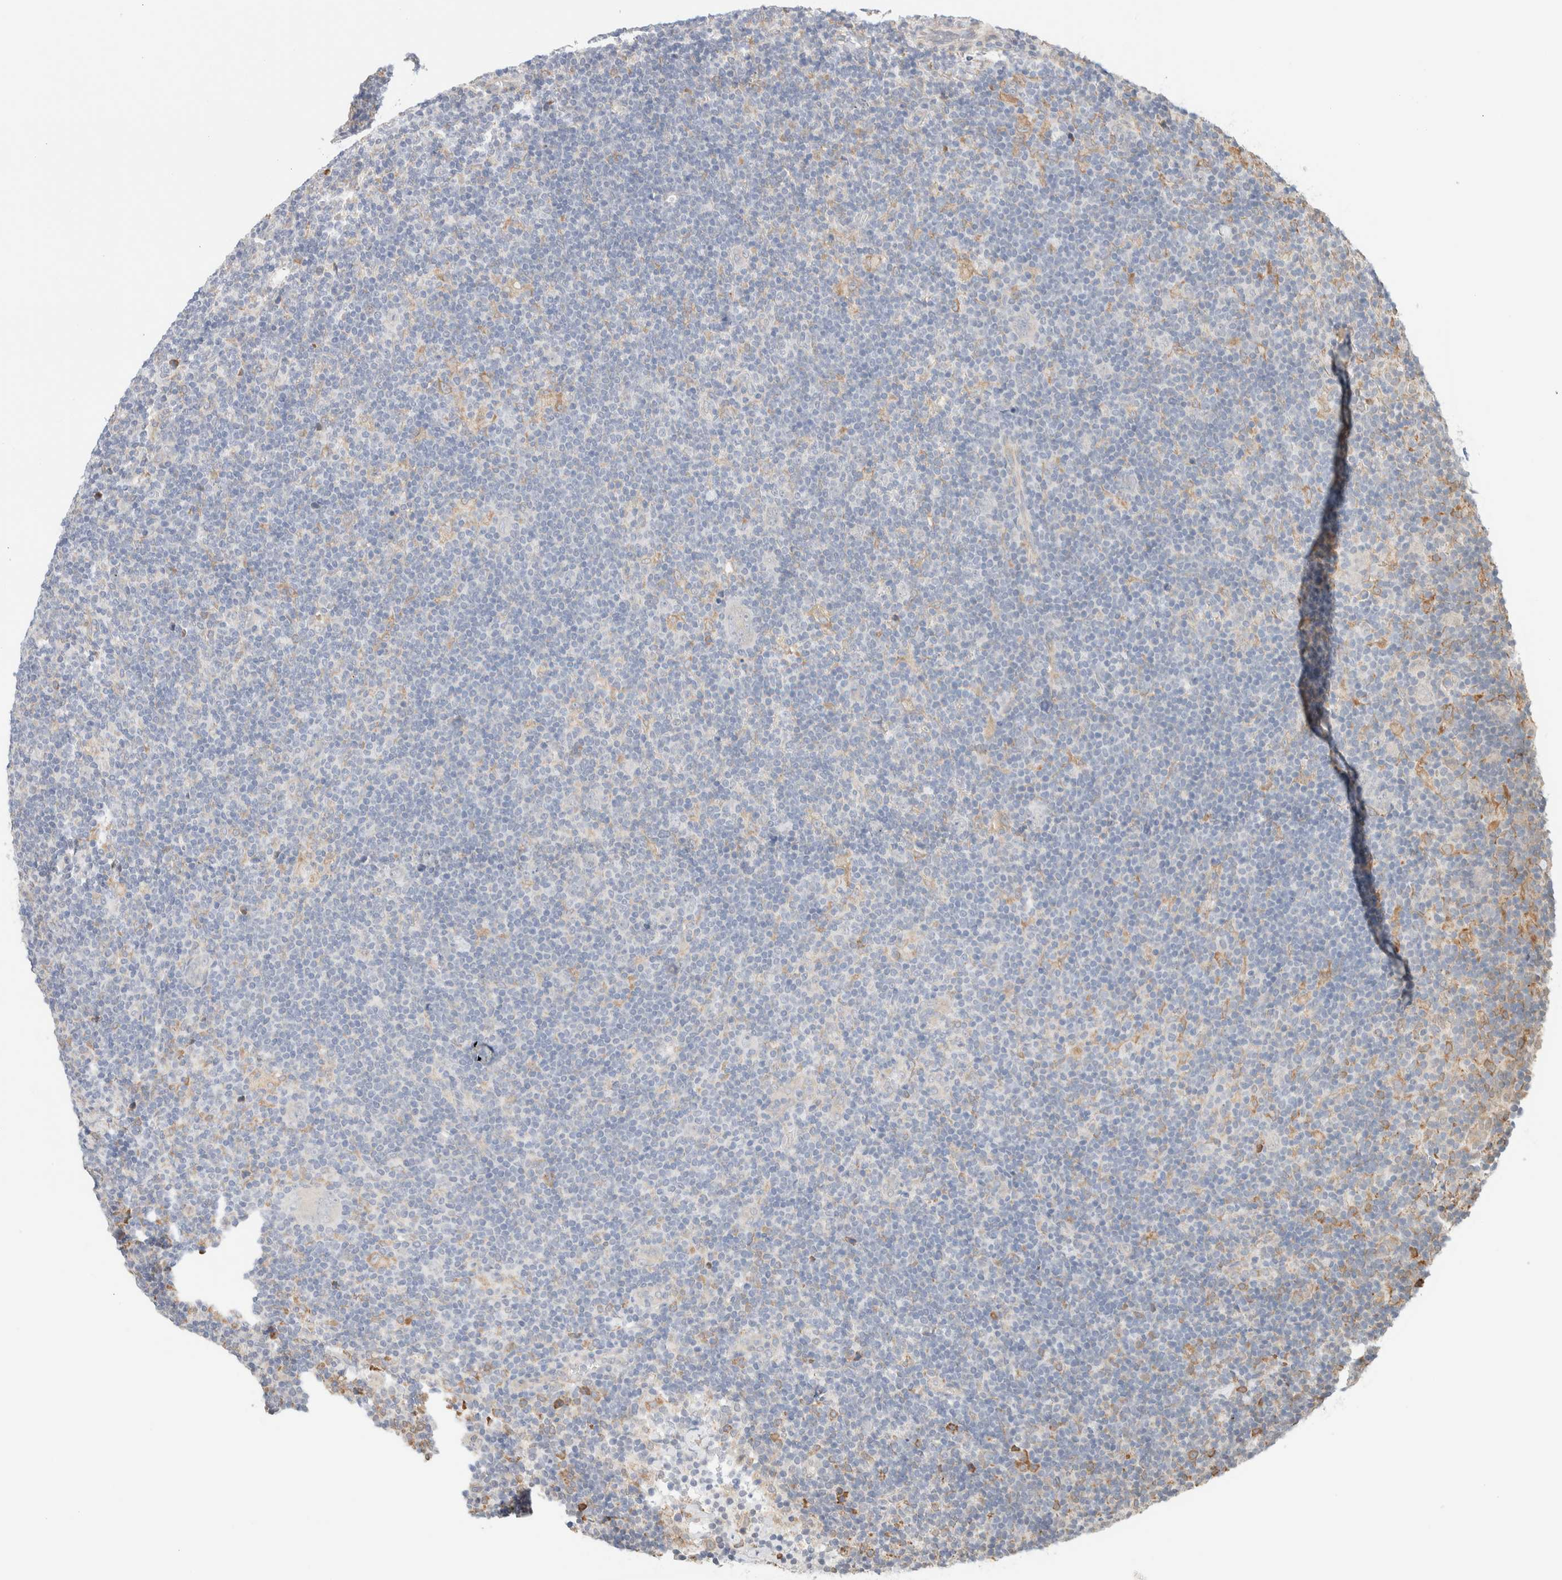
{"staining": {"intensity": "negative", "quantity": "none", "location": "none"}, "tissue": "lymphoma", "cell_type": "Tumor cells", "image_type": "cancer", "snomed": [{"axis": "morphology", "description": "Hodgkin's disease, NOS"}, {"axis": "topography", "description": "Lymph node"}], "caption": "IHC image of human lymphoma stained for a protein (brown), which shows no expression in tumor cells. (DAB (3,3'-diaminobenzidine) IHC, high magnification).", "gene": "INTS1", "patient": {"sex": "female", "age": 57}}